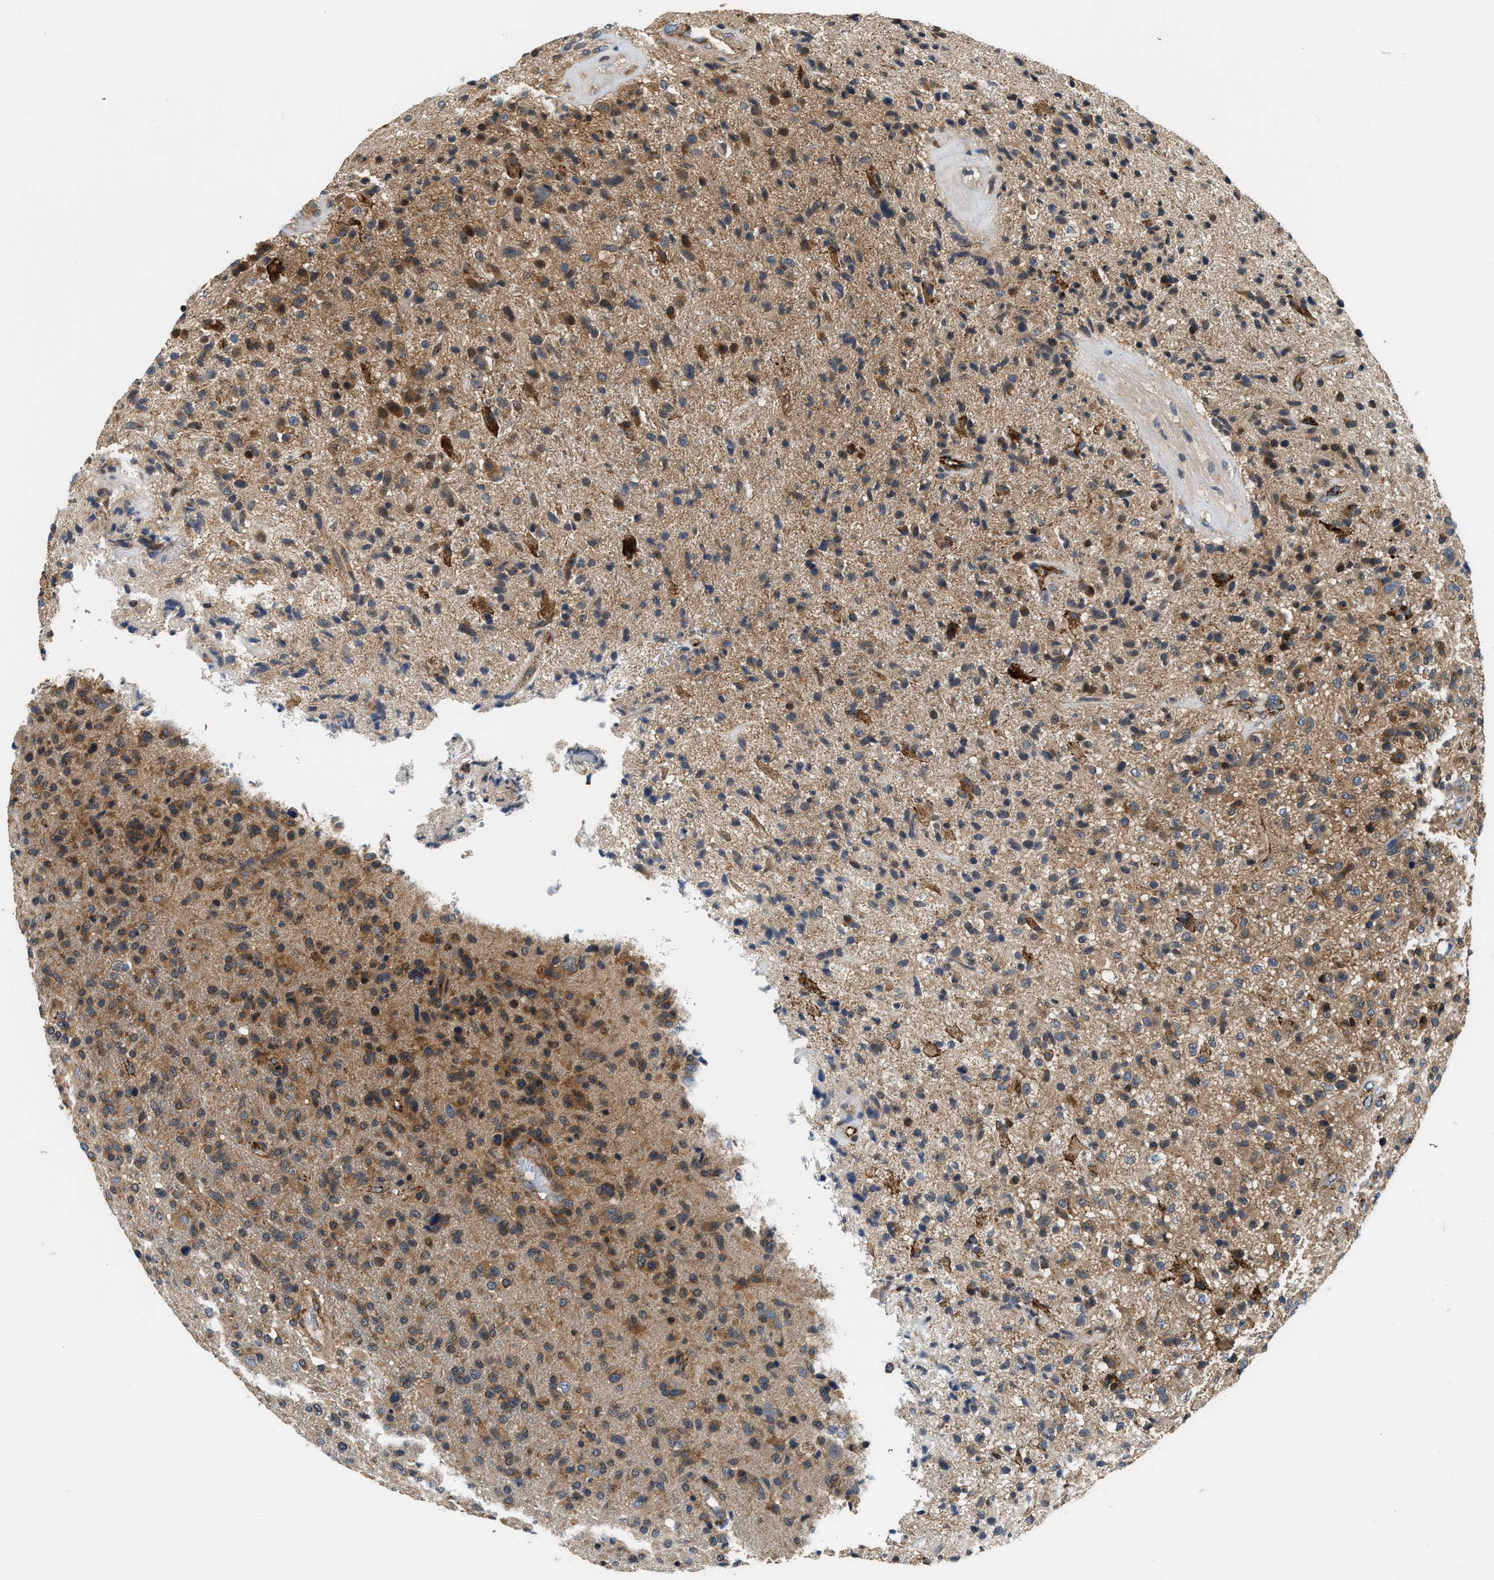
{"staining": {"intensity": "moderate", "quantity": ">75%", "location": "cytoplasmic/membranous"}, "tissue": "glioma", "cell_type": "Tumor cells", "image_type": "cancer", "snomed": [{"axis": "morphology", "description": "Glioma, malignant, High grade"}, {"axis": "topography", "description": "Brain"}], "caption": "High-grade glioma (malignant) stained with a protein marker reveals moderate staining in tumor cells.", "gene": "CCM2", "patient": {"sex": "male", "age": 72}}